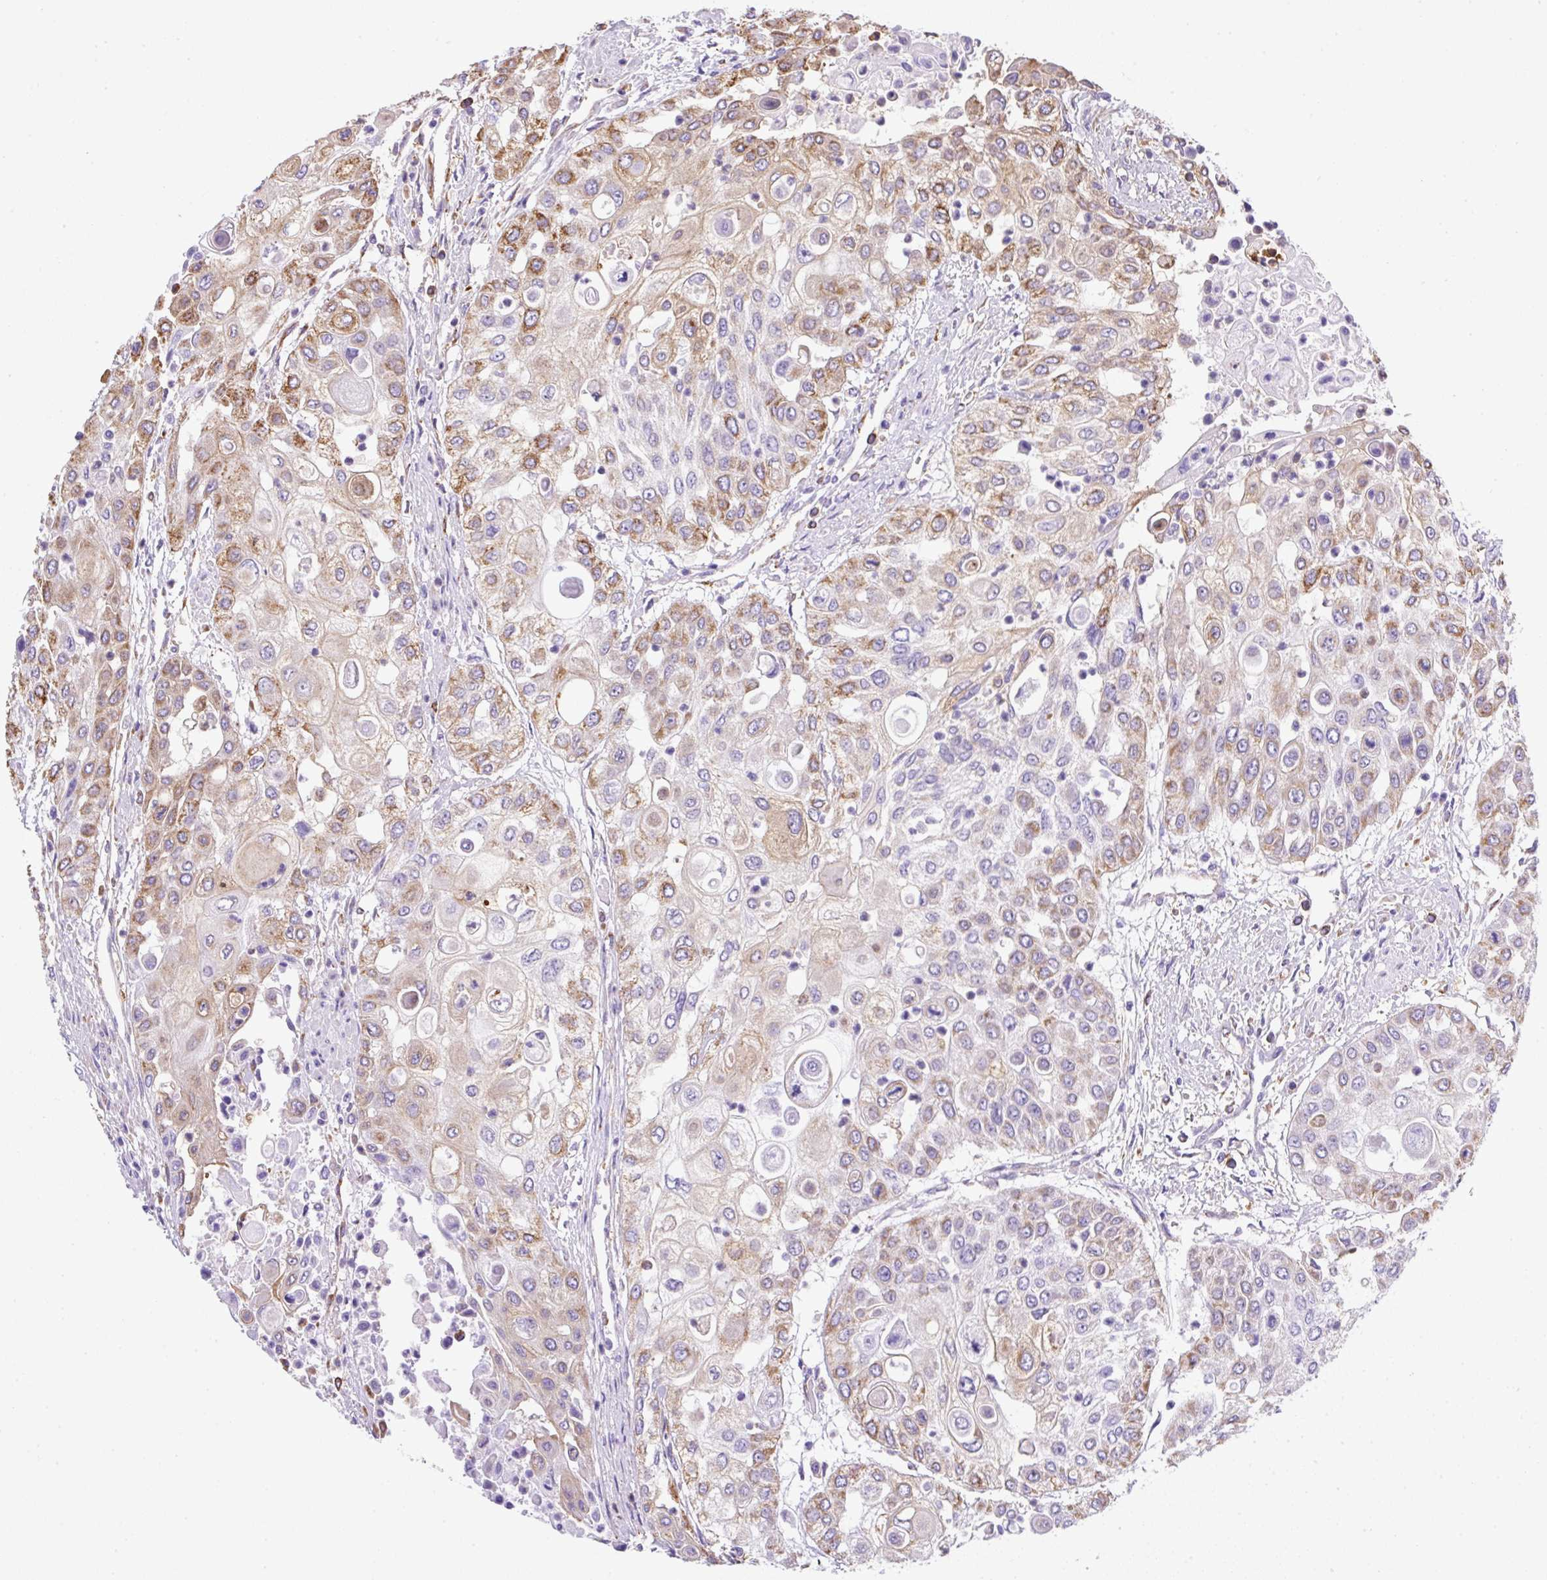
{"staining": {"intensity": "moderate", "quantity": "<25%", "location": "cytoplasmic/membranous"}, "tissue": "urothelial cancer", "cell_type": "Tumor cells", "image_type": "cancer", "snomed": [{"axis": "morphology", "description": "Urothelial carcinoma, High grade"}, {"axis": "topography", "description": "Urinary bladder"}], "caption": "IHC of urothelial carcinoma (high-grade) reveals low levels of moderate cytoplasmic/membranous staining in about <25% of tumor cells.", "gene": "MAGEB5", "patient": {"sex": "female", "age": 79}}